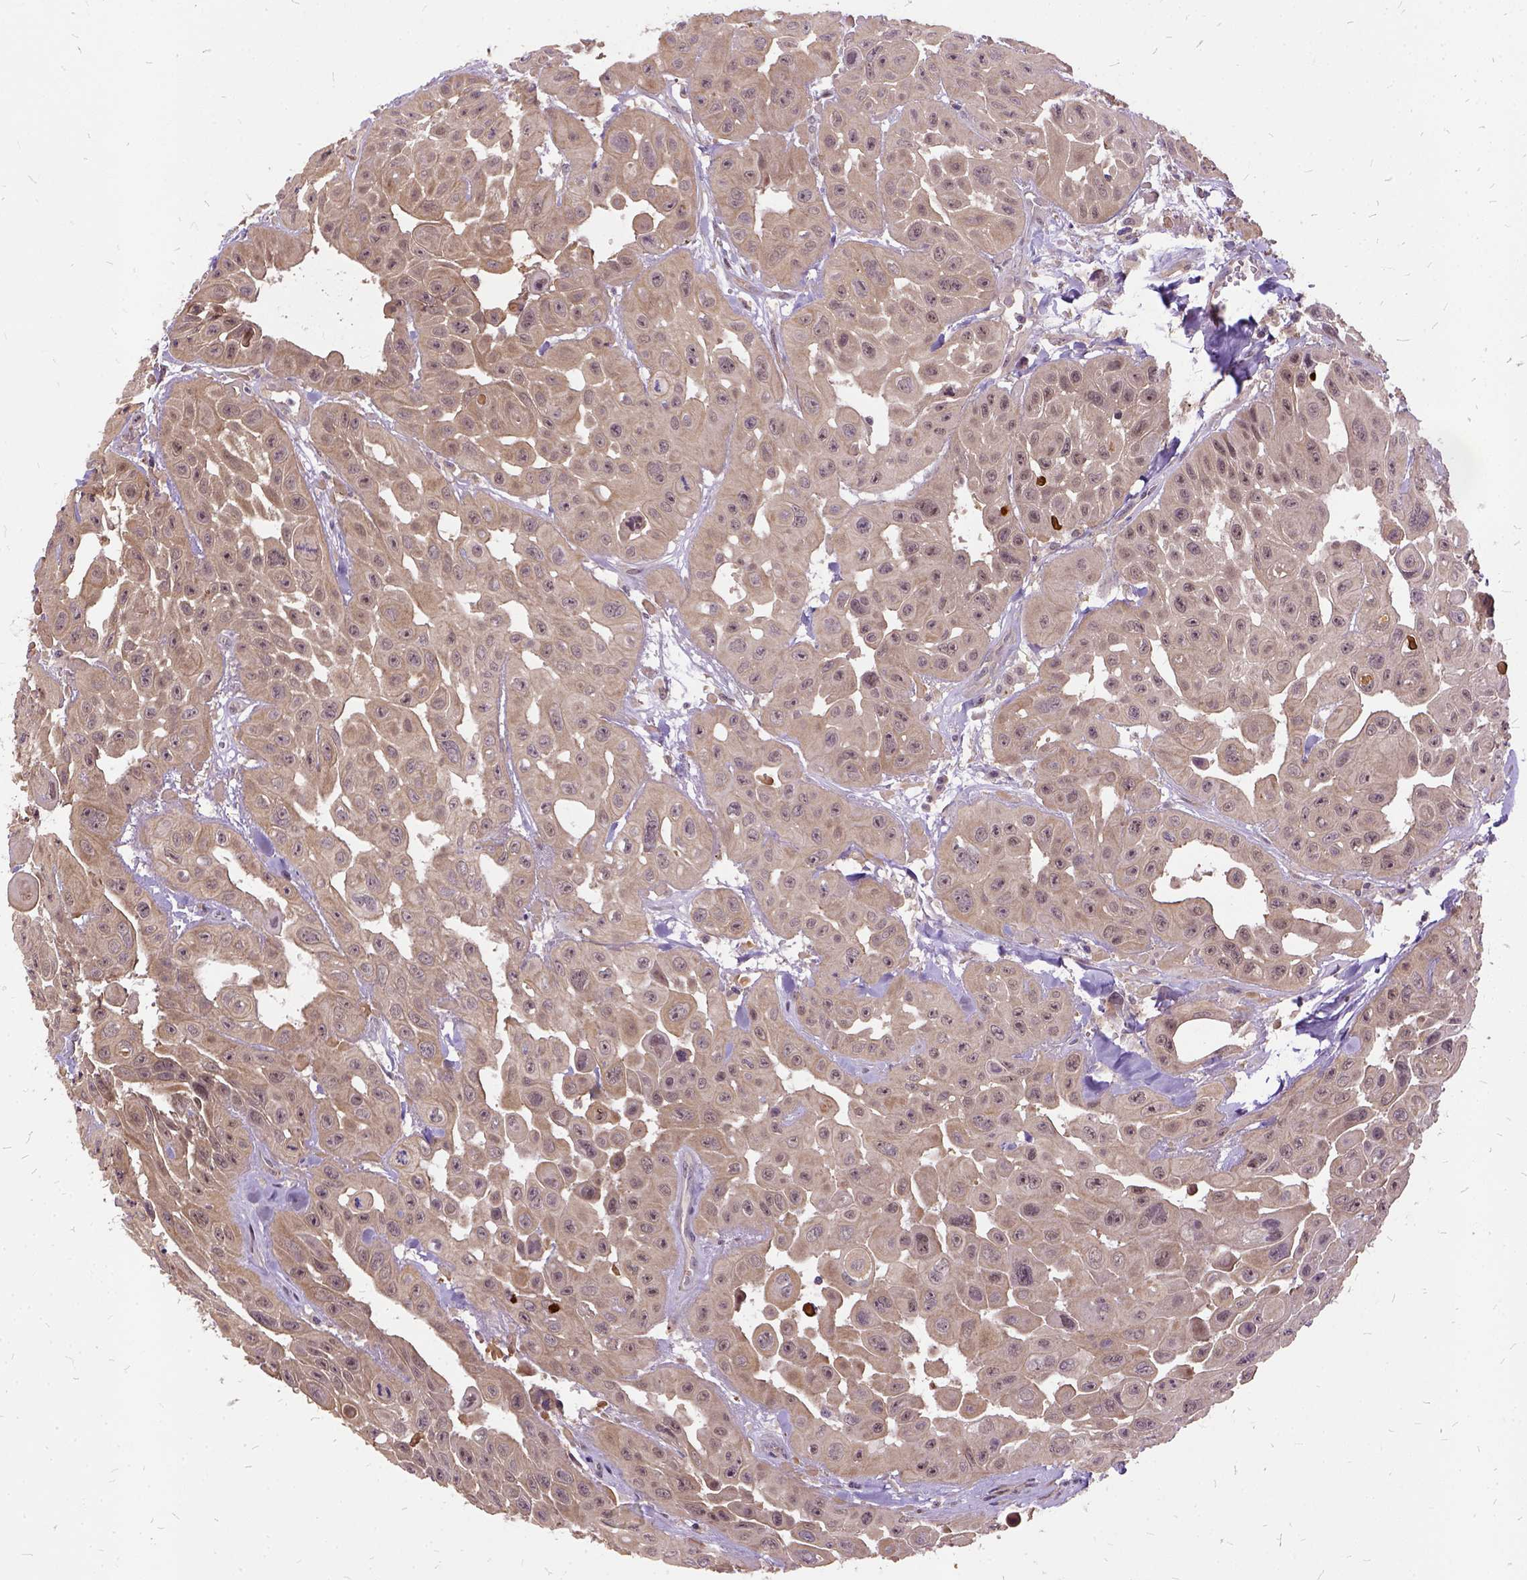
{"staining": {"intensity": "moderate", "quantity": "25%-75%", "location": "cytoplasmic/membranous"}, "tissue": "head and neck cancer", "cell_type": "Tumor cells", "image_type": "cancer", "snomed": [{"axis": "morphology", "description": "Adenocarcinoma, NOS"}, {"axis": "topography", "description": "Head-Neck"}], "caption": "Adenocarcinoma (head and neck) was stained to show a protein in brown. There is medium levels of moderate cytoplasmic/membranous positivity in about 25%-75% of tumor cells.", "gene": "ILRUN", "patient": {"sex": "male", "age": 73}}